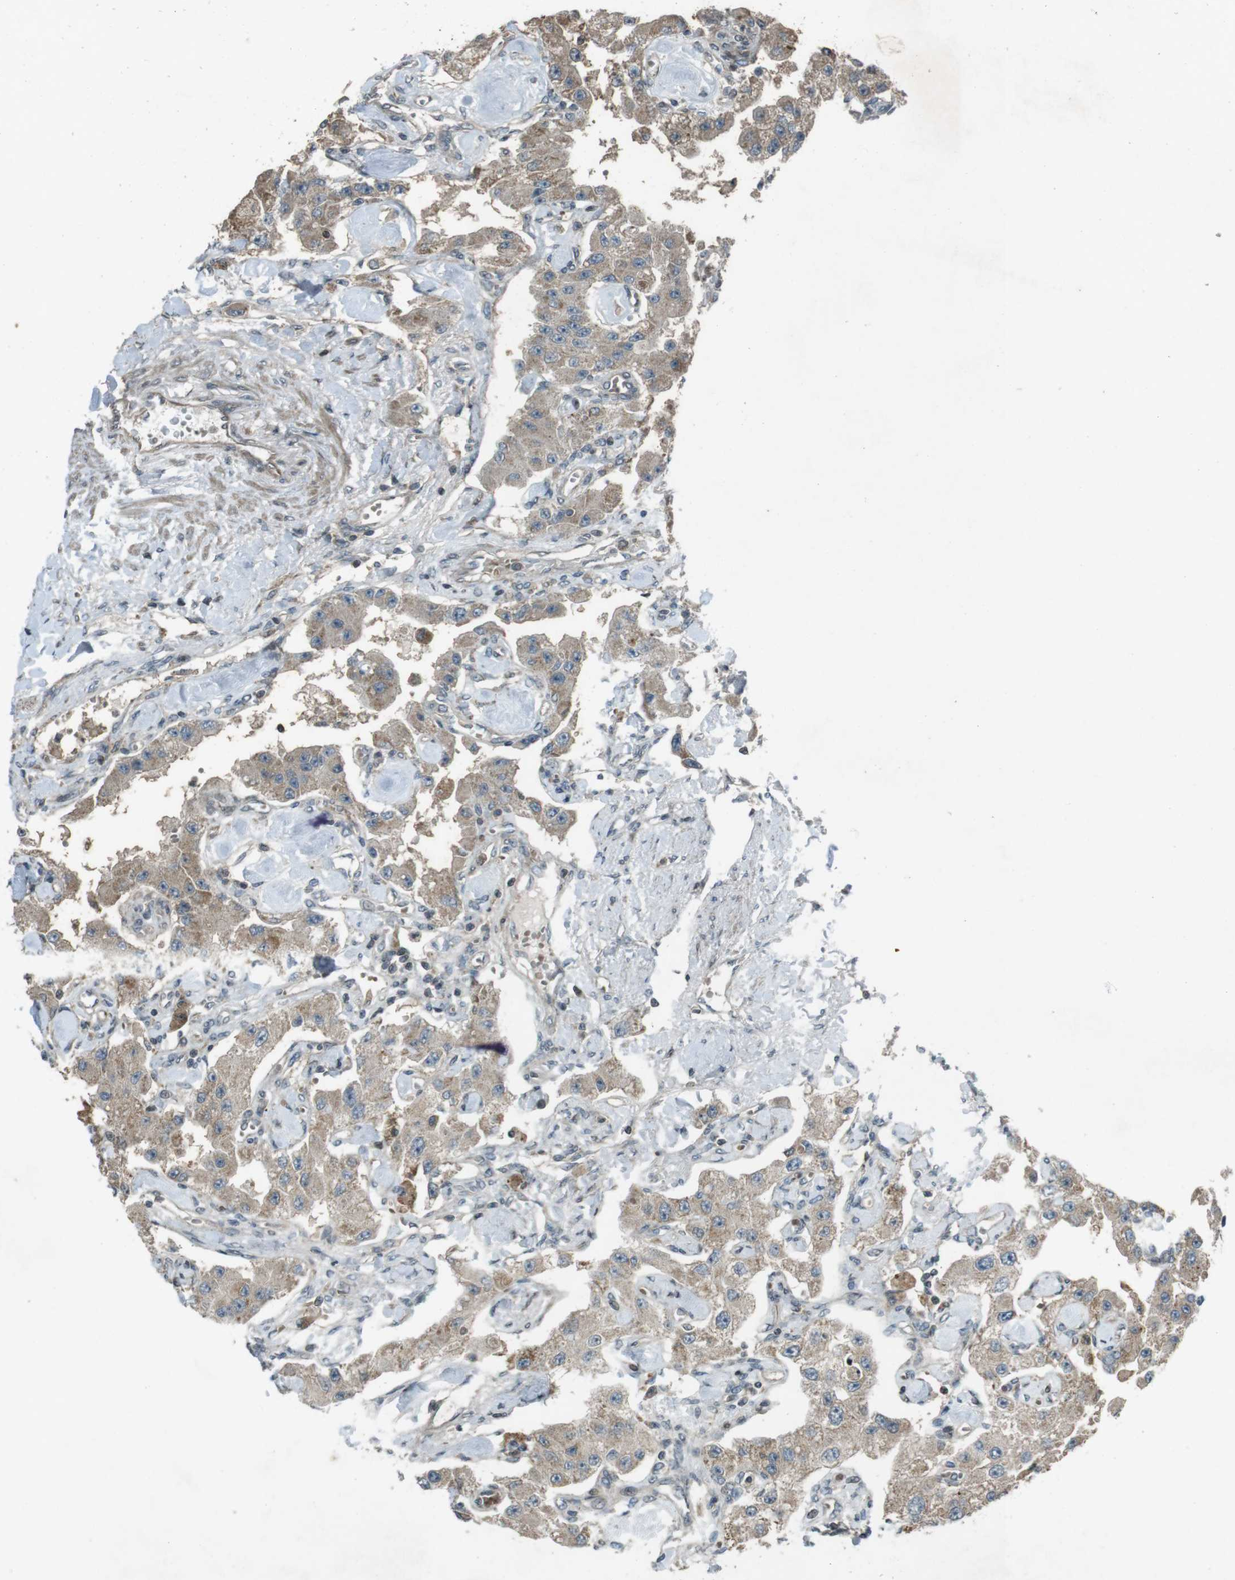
{"staining": {"intensity": "weak", "quantity": ">75%", "location": "cytoplasmic/membranous"}, "tissue": "carcinoid", "cell_type": "Tumor cells", "image_type": "cancer", "snomed": [{"axis": "morphology", "description": "Carcinoid, malignant, NOS"}, {"axis": "topography", "description": "Pancreas"}], "caption": "Immunohistochemistry (IHC) image of neoplastic tissue: carcinoid stained using IHC exhibits low levels of weak protein expression localized specifically in the cytoplasmic/membranous of tumor cells, appearing as a cytoplasmic/membranous brown color.", "gene": "ZYX", "patient": {"sex": "male", "age": 41}}